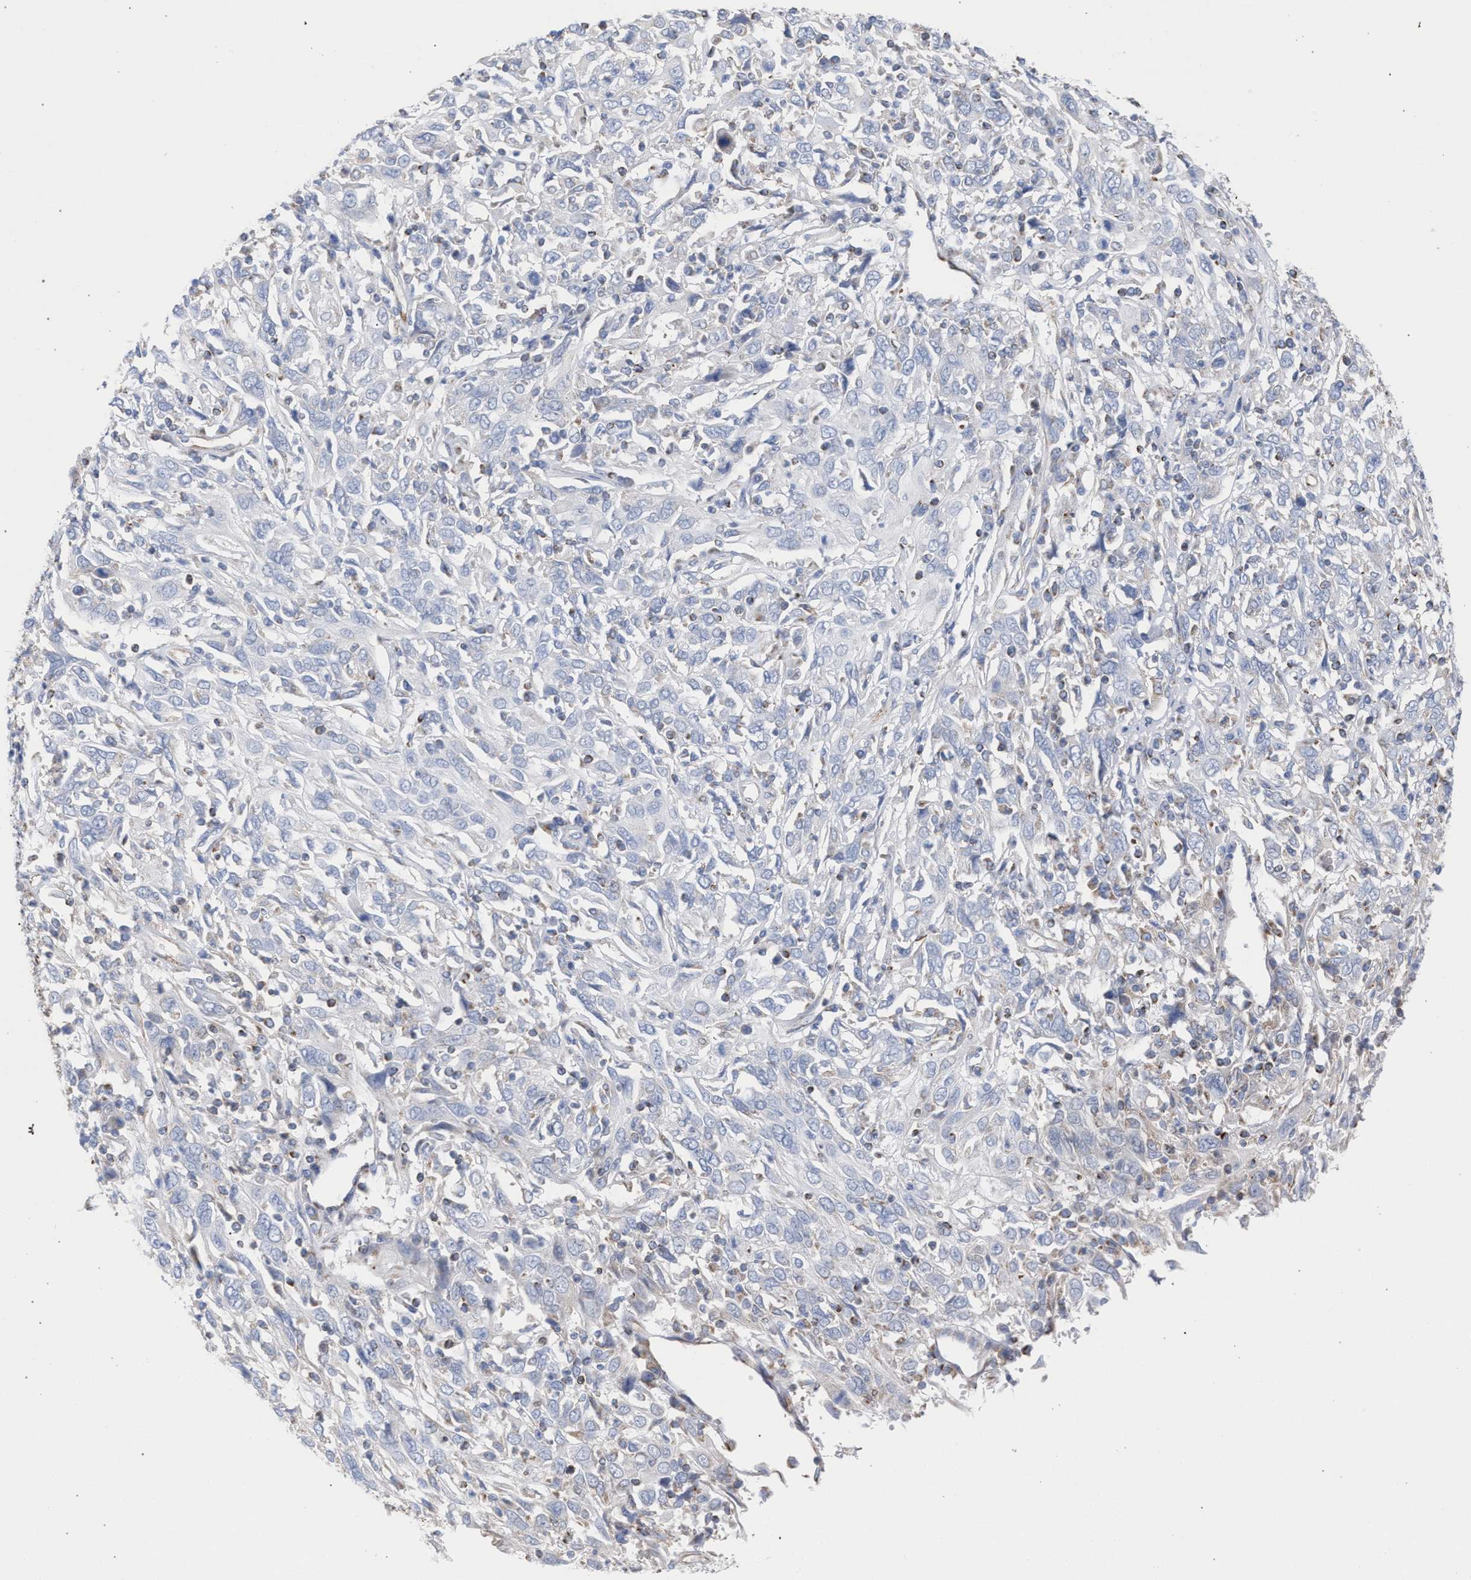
{"staining": {"intensity": "negative", "quantity": "none", "location": "none"}, "tissue": "cervical cancer", "cell_type": "Tumor cells", "image_type": "cancer", "snomed": [{"axis": "morphology", "description": "Squamous cell carcinoma, NOS"}, {"axis": "topography", "description": "Cervix"}], "caption": "Immunohistochemical staining of squamous cell carcinoma (cervical) exhibits no significant expression in tumor cells.", "gene": "ECI2", "patient": {"sex": "female", "age": 46}}